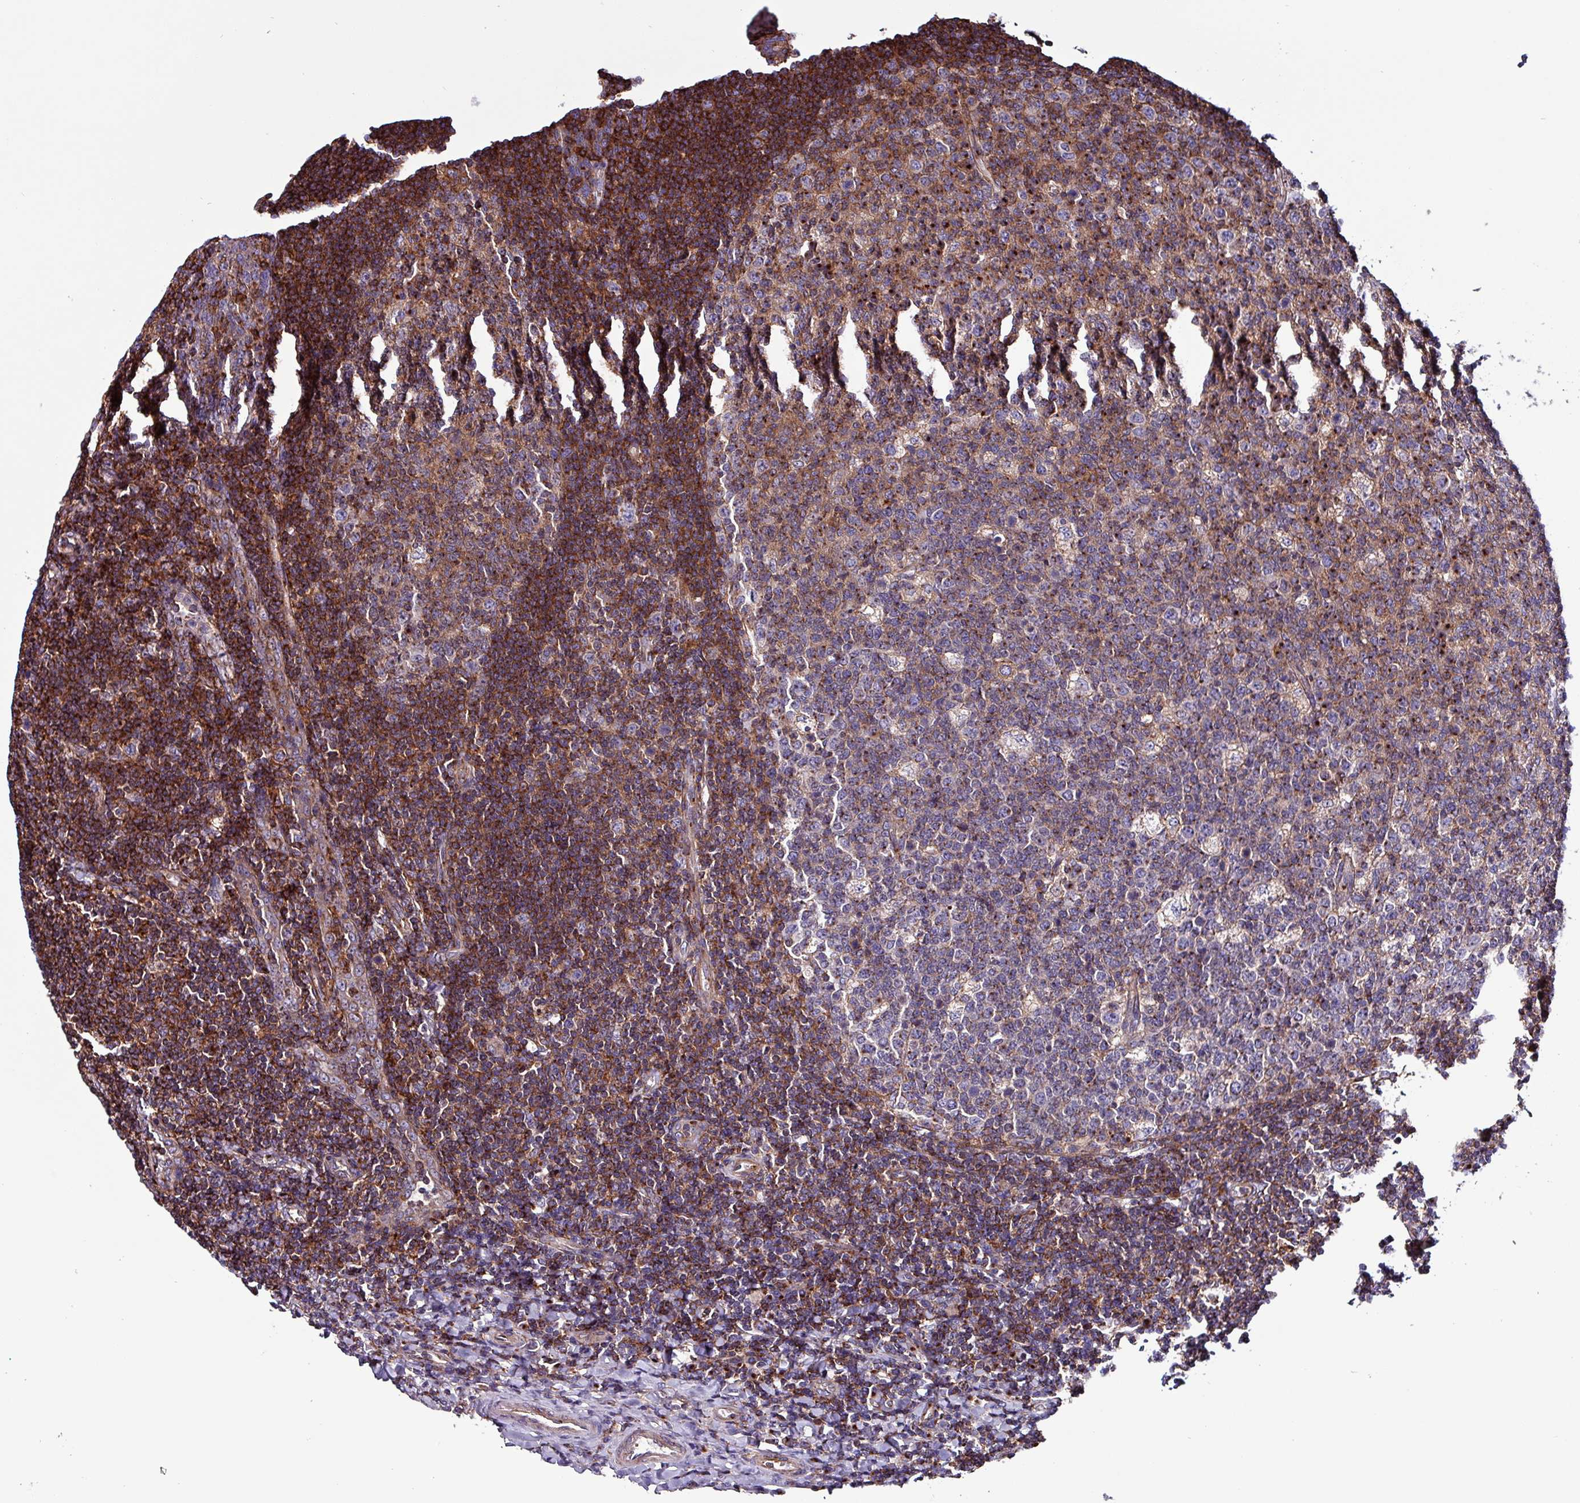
{"staining": {"intensity": "moderate", "quantity": ">75%", "location": "cytoplasmic/membranous"}, "tissue": "tonsil", "cell_type": "Germinal center cells", "image_type": "normal", "snomed": [{"axis": "morphology", "description": "Normal tissue, NOS"}, {"axis": "topography", "description": "Tonsil"}], "caption": "Benign tonsil was stained to show a protein in brown. There is medium levels of moderate cytoplasmic/membranous staining in about >75% of germinal center cells.", "gene": "VAMP4", "patient": {"sex": "male", "age": 17}}